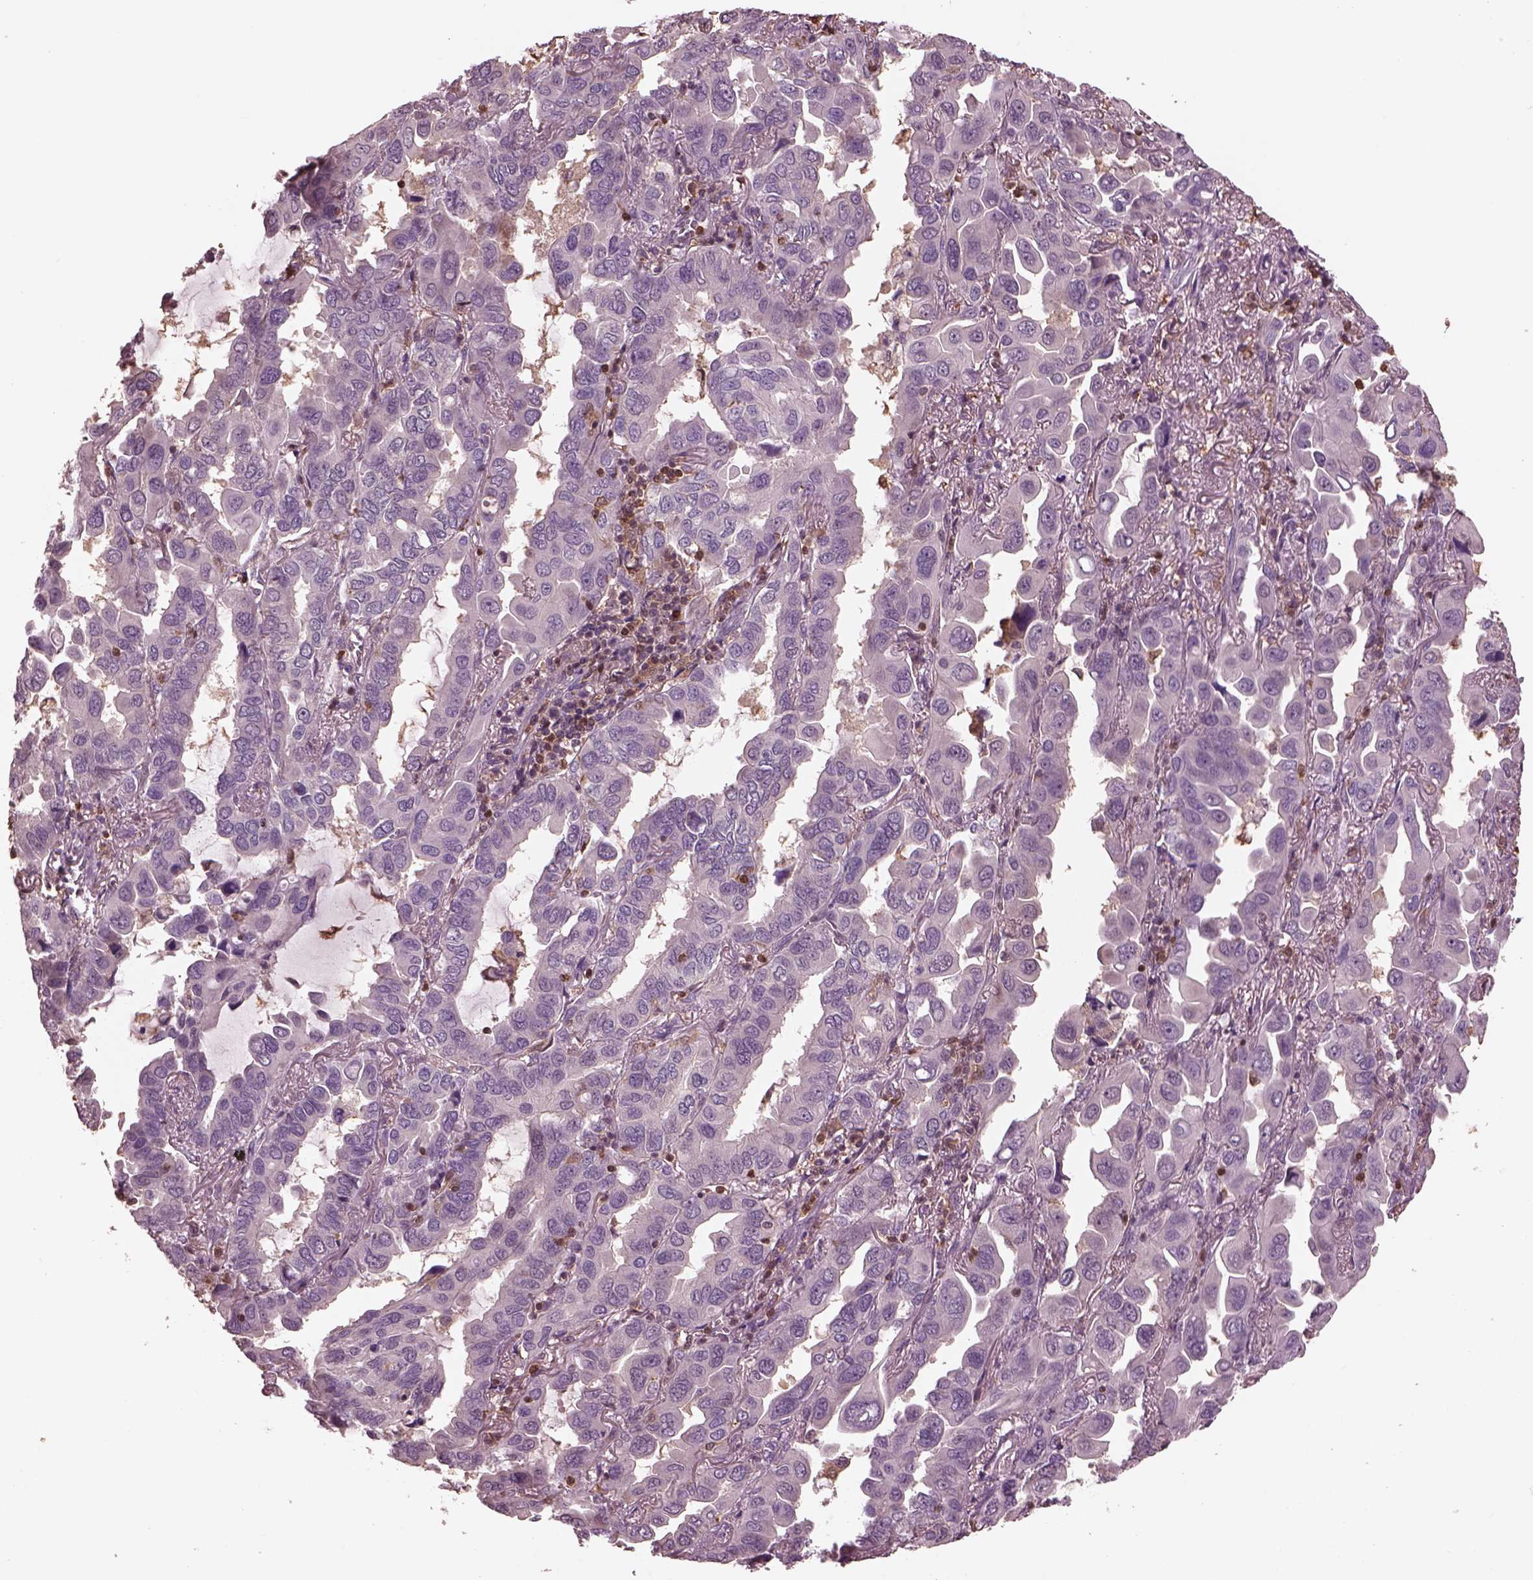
{"staining": {"intensity": "negative", "quantity": "none", "location": "none"}, "tissue": "lung cancer", "cell_type": "Tumor cells", "image_type": "cancer", "snomed": [{"axis": "morphology", "description": "Adenocarcinoma, NOS"}, {"axis": "topography", "description": "Lung"}], "caption": "This histopathology image is of adenocarcinoma (lung) stained with immunohistochemistry to label a protein in brown with the nuclei are counter-stained blue. There is no staining in tumor cells. Nuclei are stained in blue.", "gene": "IL31RA", "patient": {"sex": "male", "age": 64}}